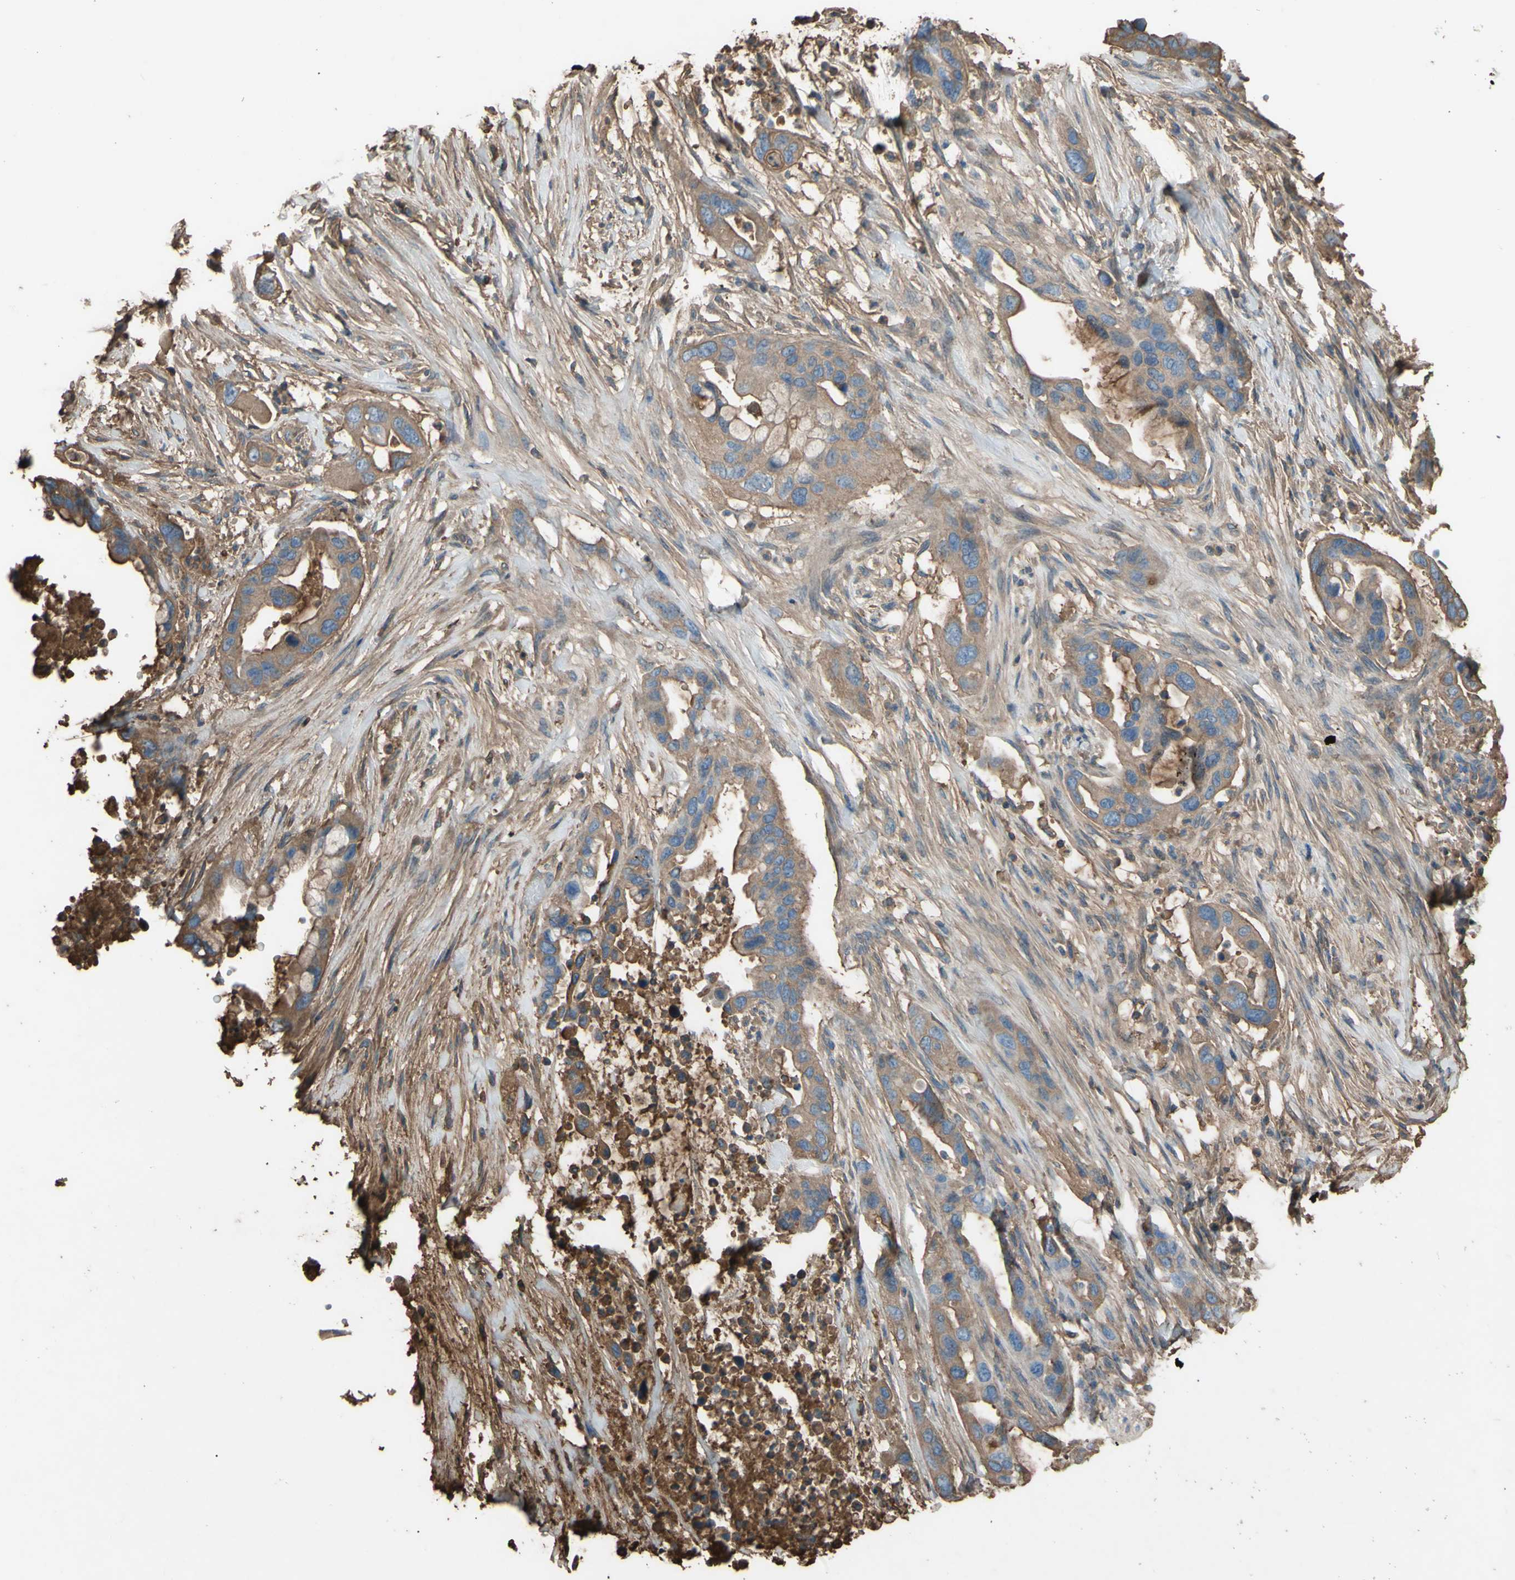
{"staining": {"intensity": "moderate", "quantity": "25%-75%", "location": "cytoplasmic/membranous"}, "tissue": "pancreatic cancer", "cell_type": "Tumor cells", "image_type": "cancer", "snomed": [{"axis": "morphology", "description": "Adenocarcinoma, NOS"}, {"axis": "topography", "description": "Pancreas"}], "caption": "The photomicrograph shows immunohistochemical staining of pancreatic adenocarcinoma. There is moderate cytoplasmic/membranous expression is identified in about 25%-75% of tumor cells. The protein is stained brown, and the nuclei are stained in blue (DAB IHC with brightfield microscopy, high magnification).", "gene": "PTGDS", "patient": {"sex": "female", "age": 71}}